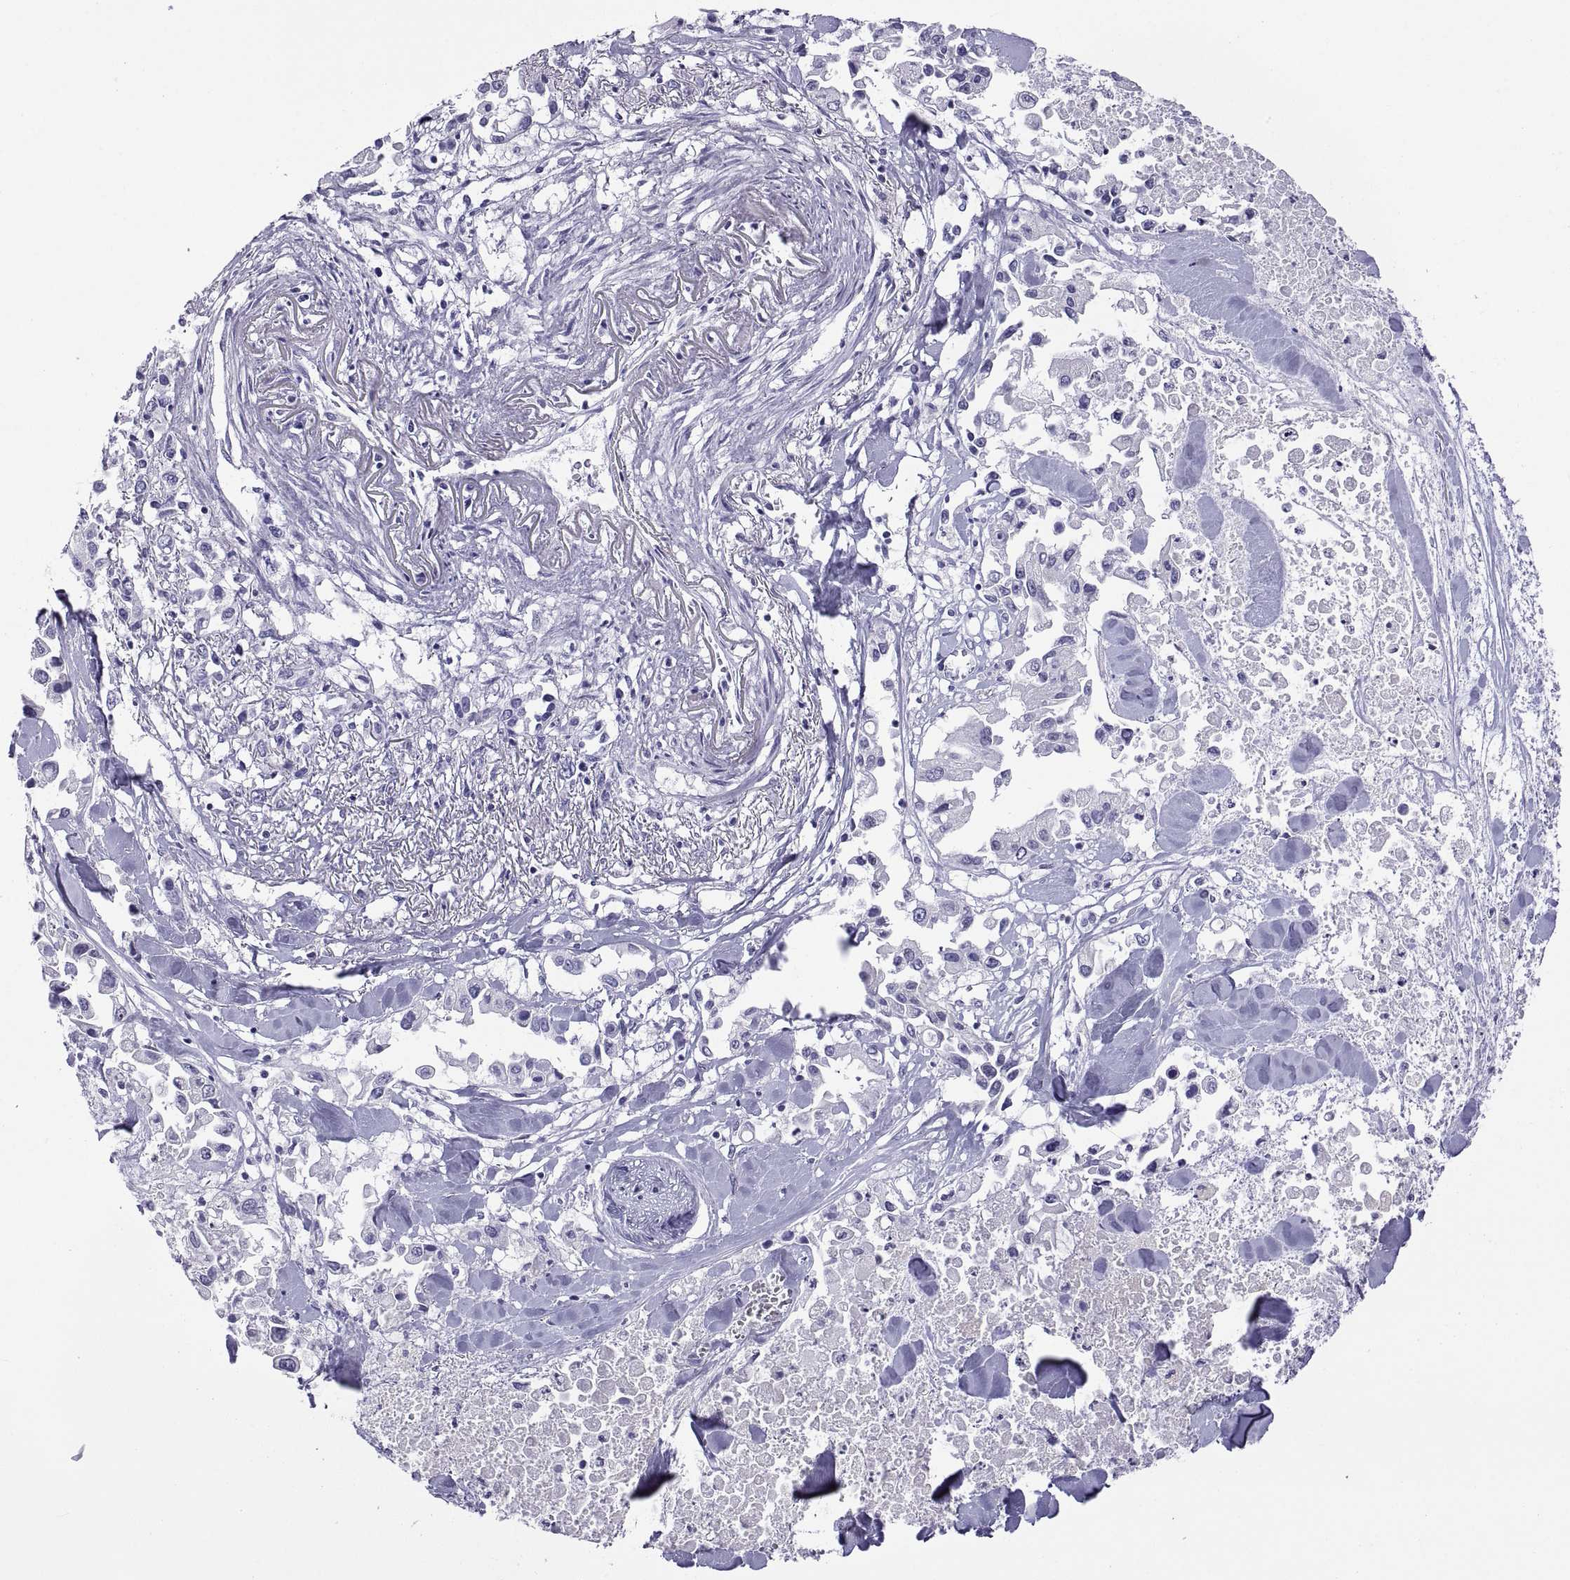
{"staining": {"intensity": "negative", "quantity": "none", "location": "none"}, "tissue": "pancreatic cancer", "cell_type": "Tumor cells", "image_type": "cancer", "snomed": [{"axis": "morphology", "description": "Adenocarcinoma, NOS"}, {"axis": "topography", "description": "Pancreas"}], "caption": "There is no significant positivity in tumor cells of pancreatic cancer.", "gene": "VSX2", "patient": {"sex": "female", "age": 83}}